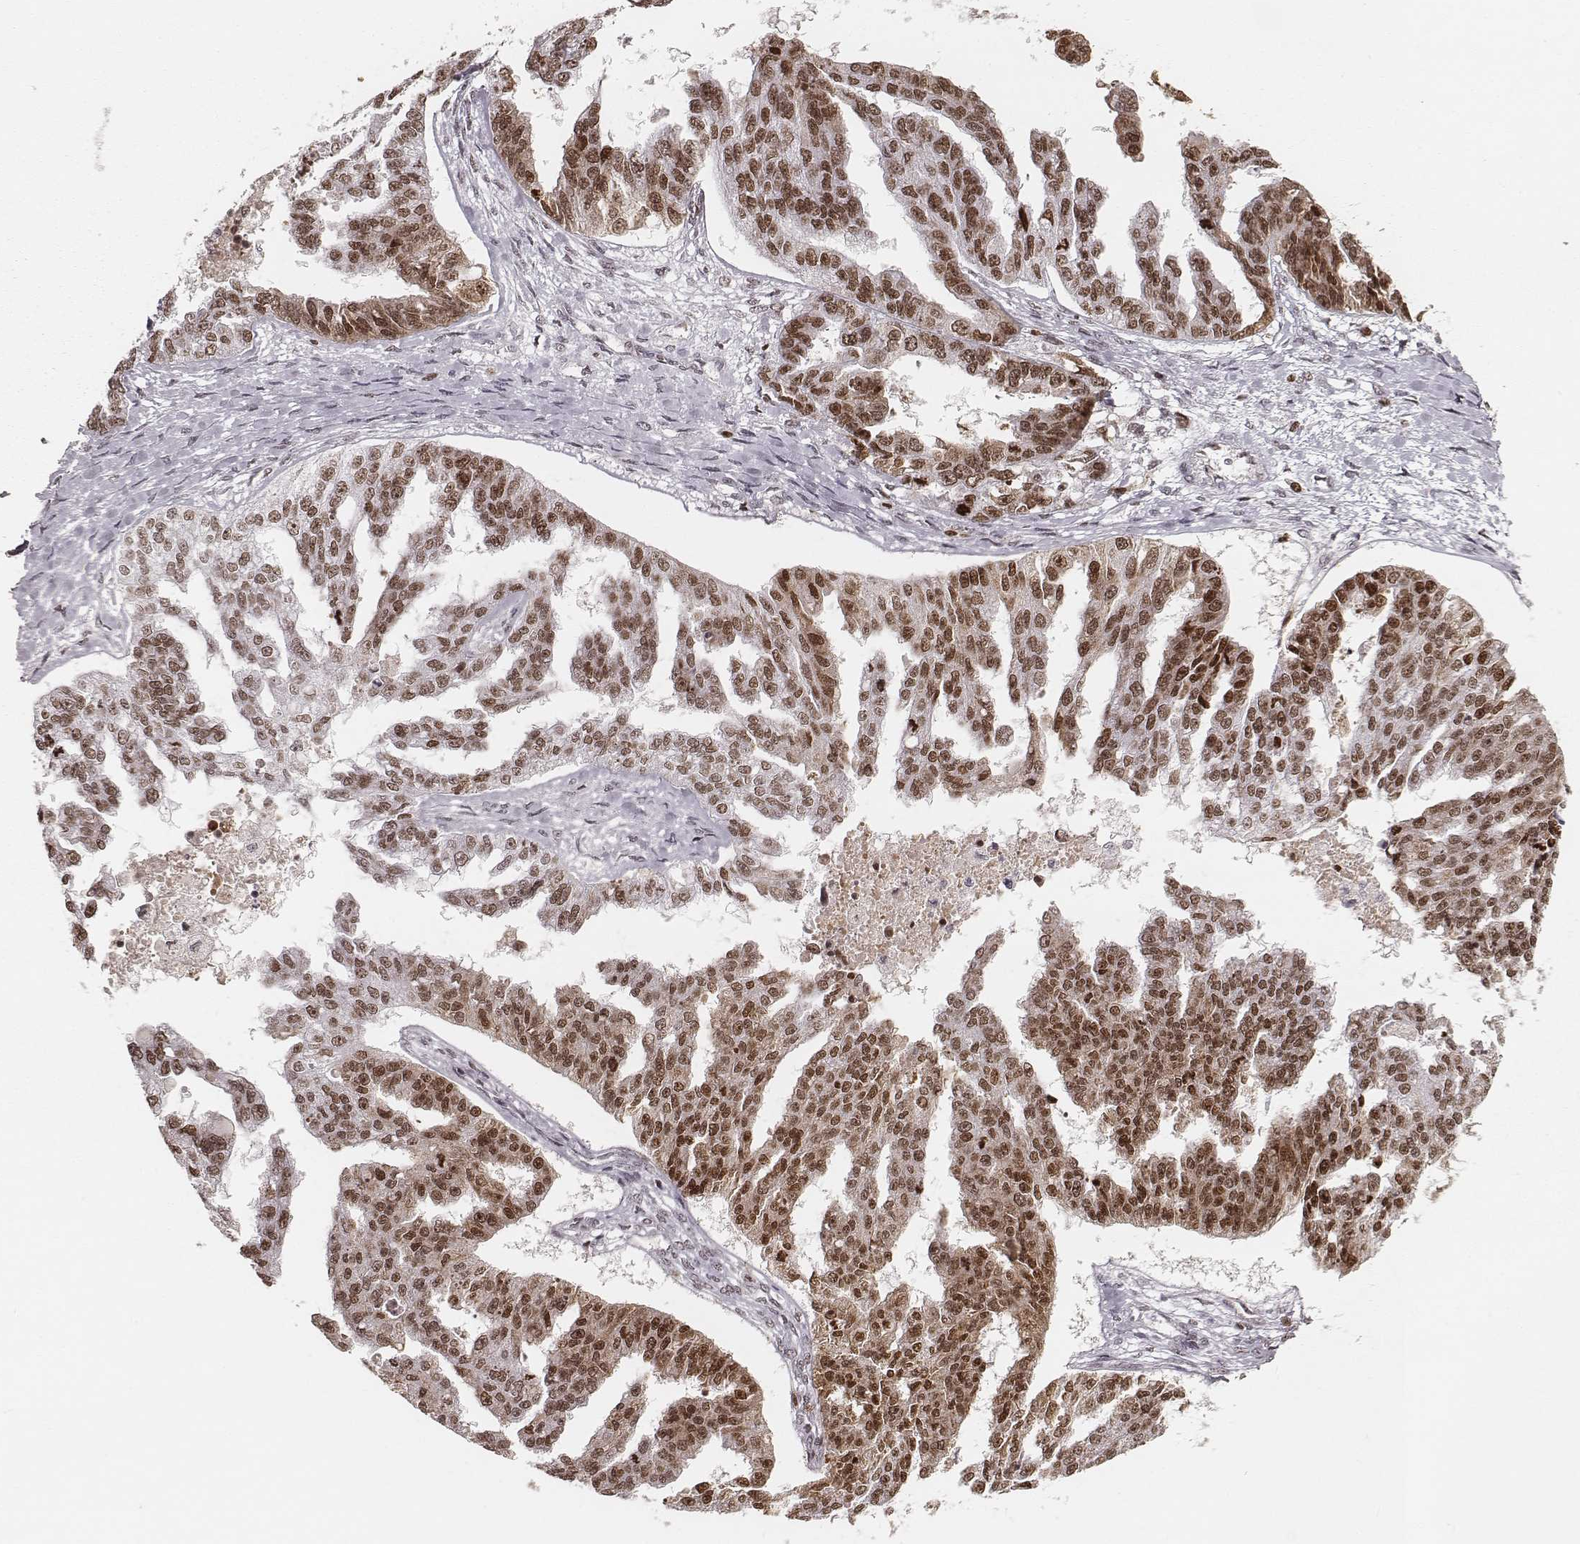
{"staining": {"intensity": "moderate", "quantity": ">75%", "location": "nuclear"}, "tissue": "ovarian cancer", "cell_type": "Tumor cells", "image_type": "cancer", "snomed": [{"axis": "morphology", "description": "Cystadenocarcinoma, serous, NOS"}, {"axis": "topography", "description": "Ovary"}], "caption": "Protein analysis of ovarian cancer tissue exhibits moderate nuclear positivity in approximately >75% of tumor cells.", "gene": "PARP1", "patient": {"sex": "female", "age": 58}}